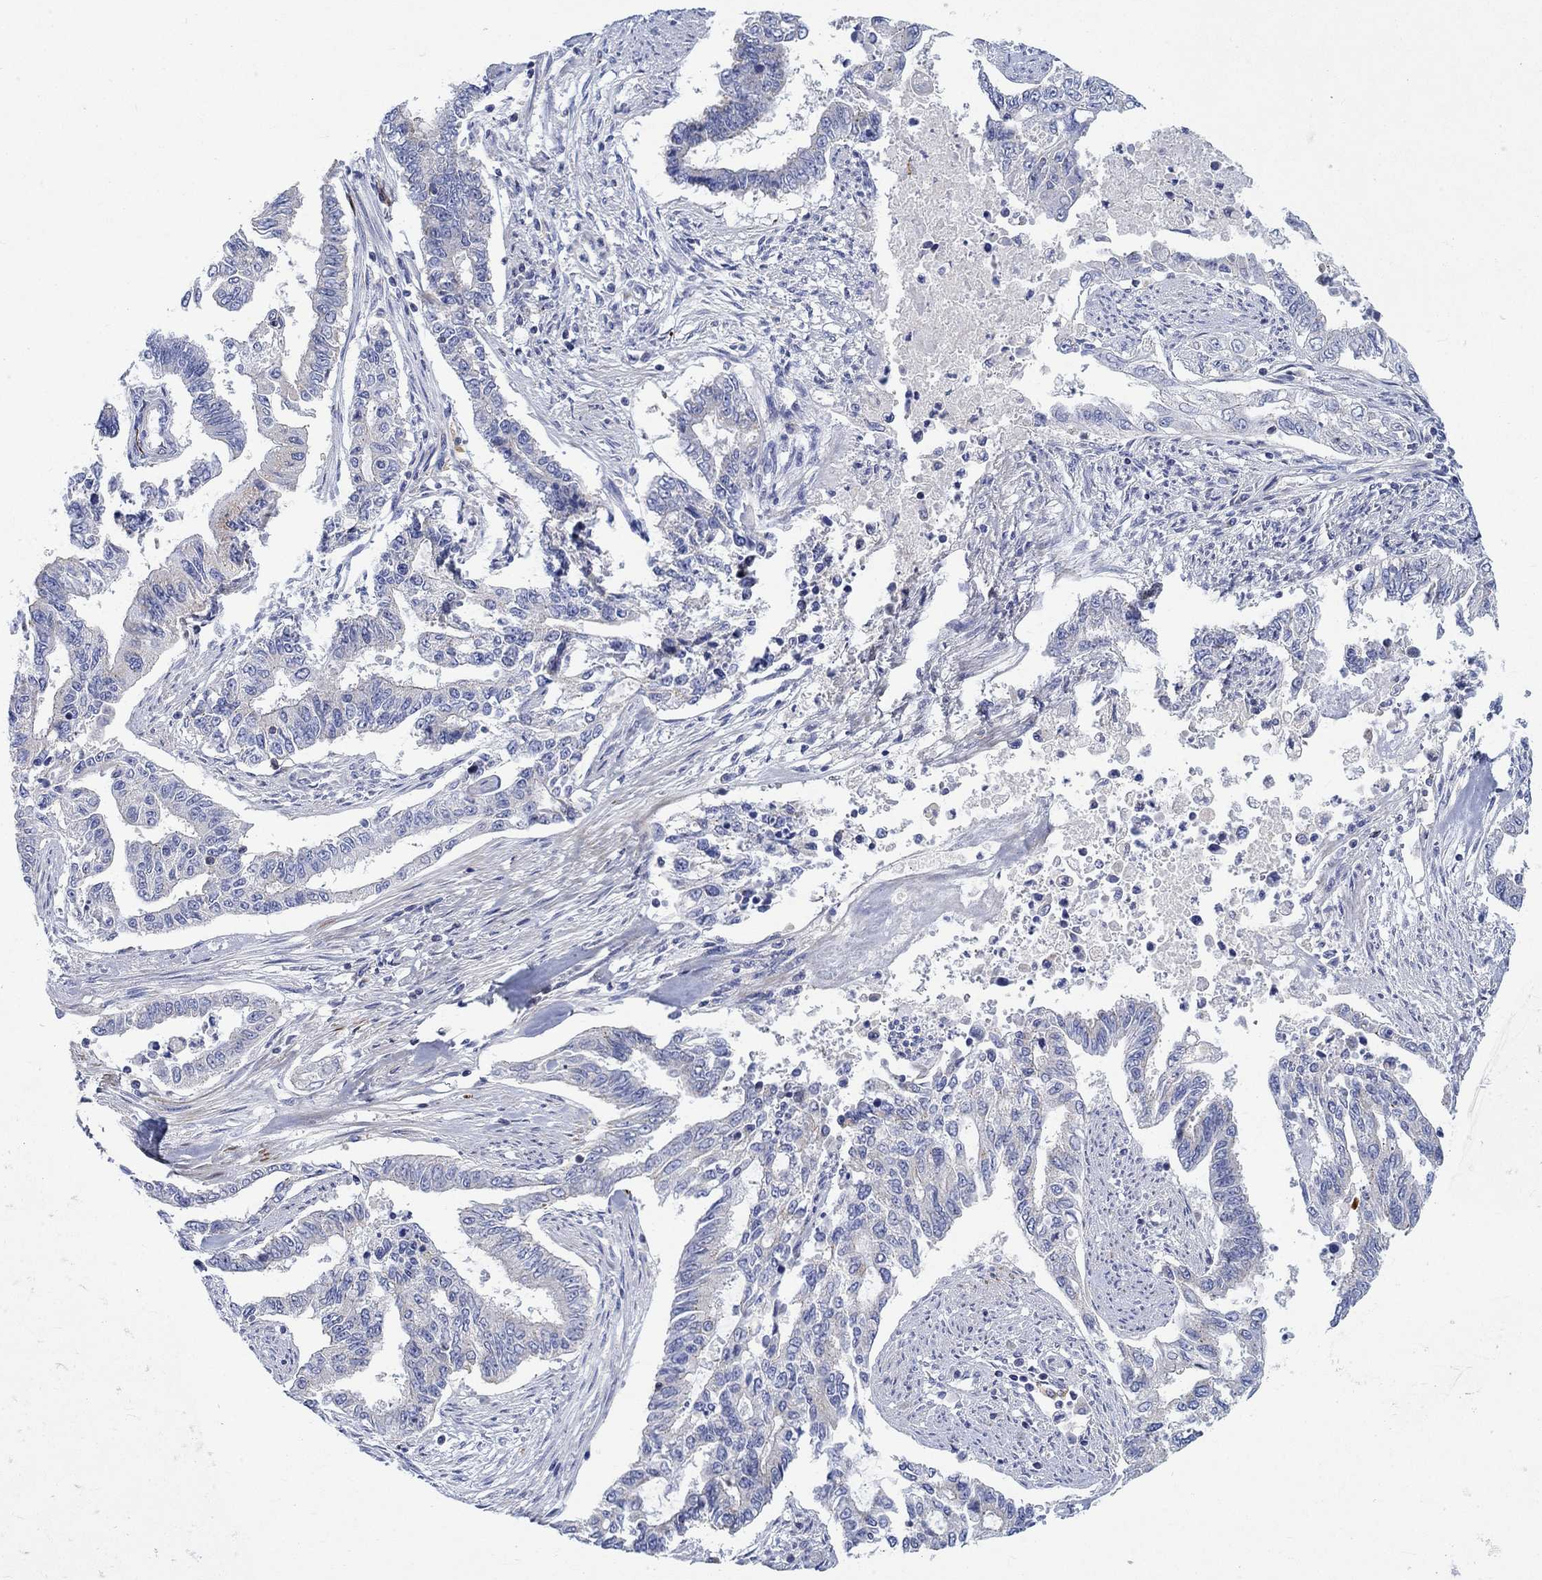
{"staining": {"intensity": "negative", "quantity": "none", "location": "none"}, "tissue": "endometrial cancer", "cell_type": "Tumor cells", "image_type": "cancer", "snomed": [{"axis": "morphology", "description": "Adenocarcinoma, NOS"}, {"axis": "topography", "description": "Uterus"}], "caption": "A micrograph of adenocarcinoma (endometrial) stained for a protein displays no brown staining in tumor cells. (DAB IHC with hematoxylin counter stain).", "gene": "NAV3", "patient": {"sex": "female", "age": 59}}